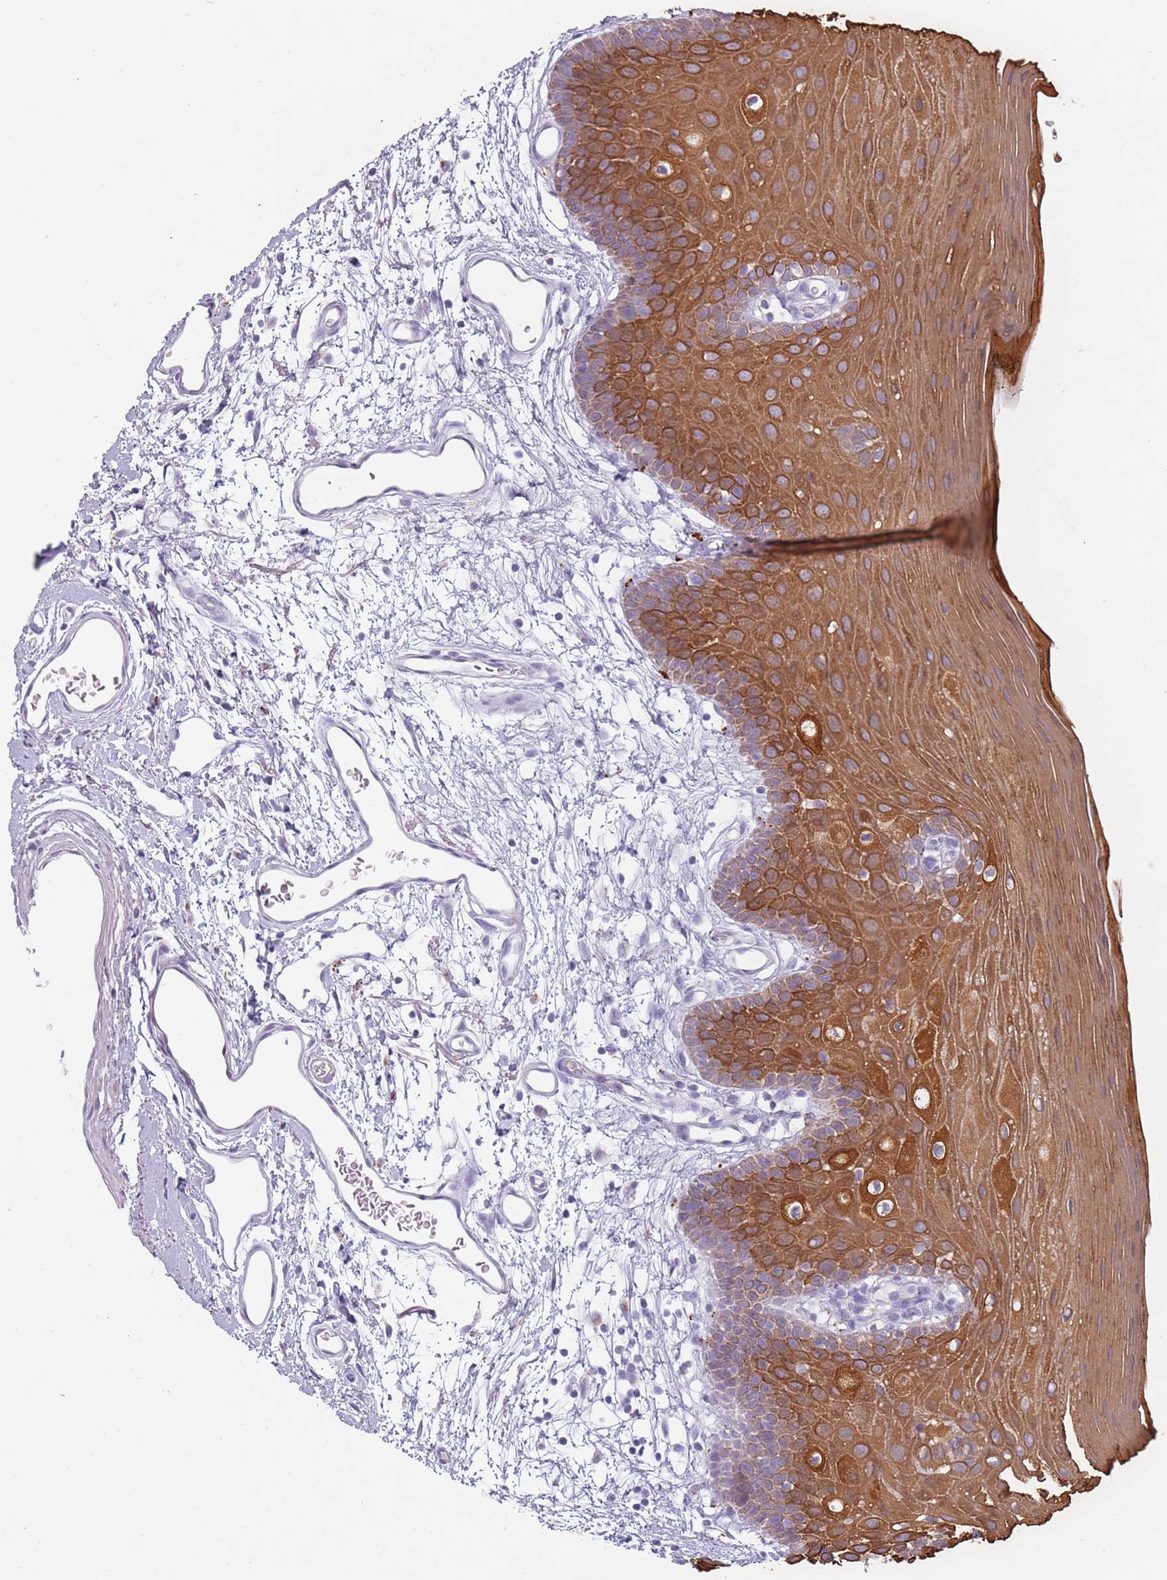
{"staining": {"intensity": "strong", "quantity": "25%-75%", "location": "cytoplasmic/membranous"}, "tissue": "oral mucosa", "cell_type": "Squamous epithelial cells", "image_type": "normal", "snomed": [{"axis": "morphology", "description": "Normal tissue, NOS"}, {"axis": "topography", "description": "Oral tissue"}, {"axis": "topography", "description": "Tounge, NOS"}], "caption": "Strong cytoplasmic/membranous protein expression is identified in about 25%-75% of squamous epithelial cells in oral mucosa. Nuclei are stained in blue.", "gene": "NWD2", "patient": {"sex": "female", "age": 81}}